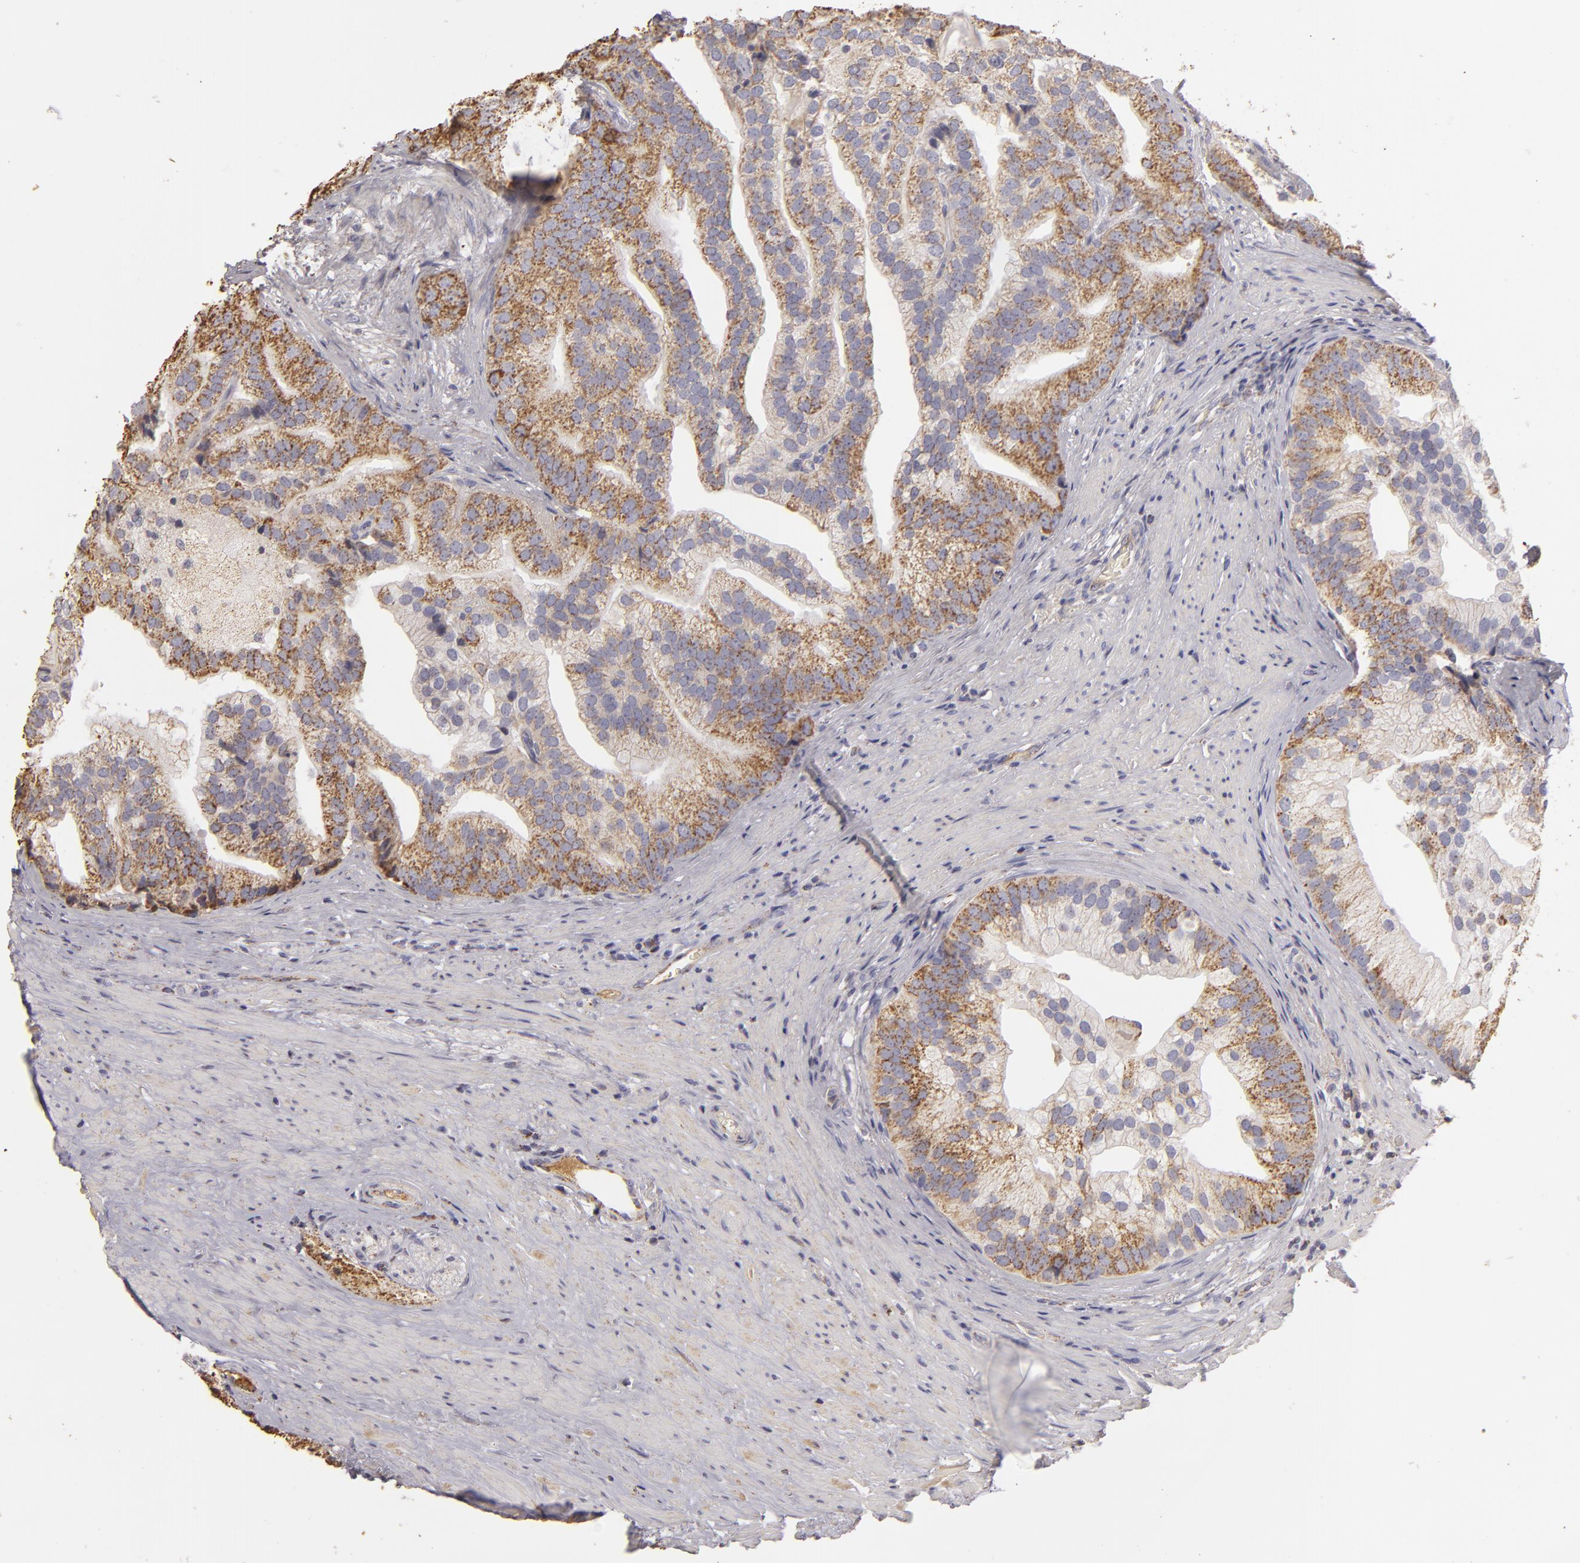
{"staining": {"intensity": "moderate", "quantity": ">75%", "location": "cytoplasmic/membranous"}, "tissue": "prostate cancer", "cell_type": "Tumor cells", "image_type": "cancer", "snomed": [{"axis": "morphology", "description": "Adenocarcinoma, Low grade"}, {"axis": "topography", "description": "Prostate"}], "caption": "This micrograph exhibits immunohistochemistry staining of human adenocarcinoma (low-grade) (prostate), with medium moderate cytoplasmic/membranous positivity in about >75% of tumor cells.", "gene": "CFB", "patient": {"sex": "male", "age": 71}}